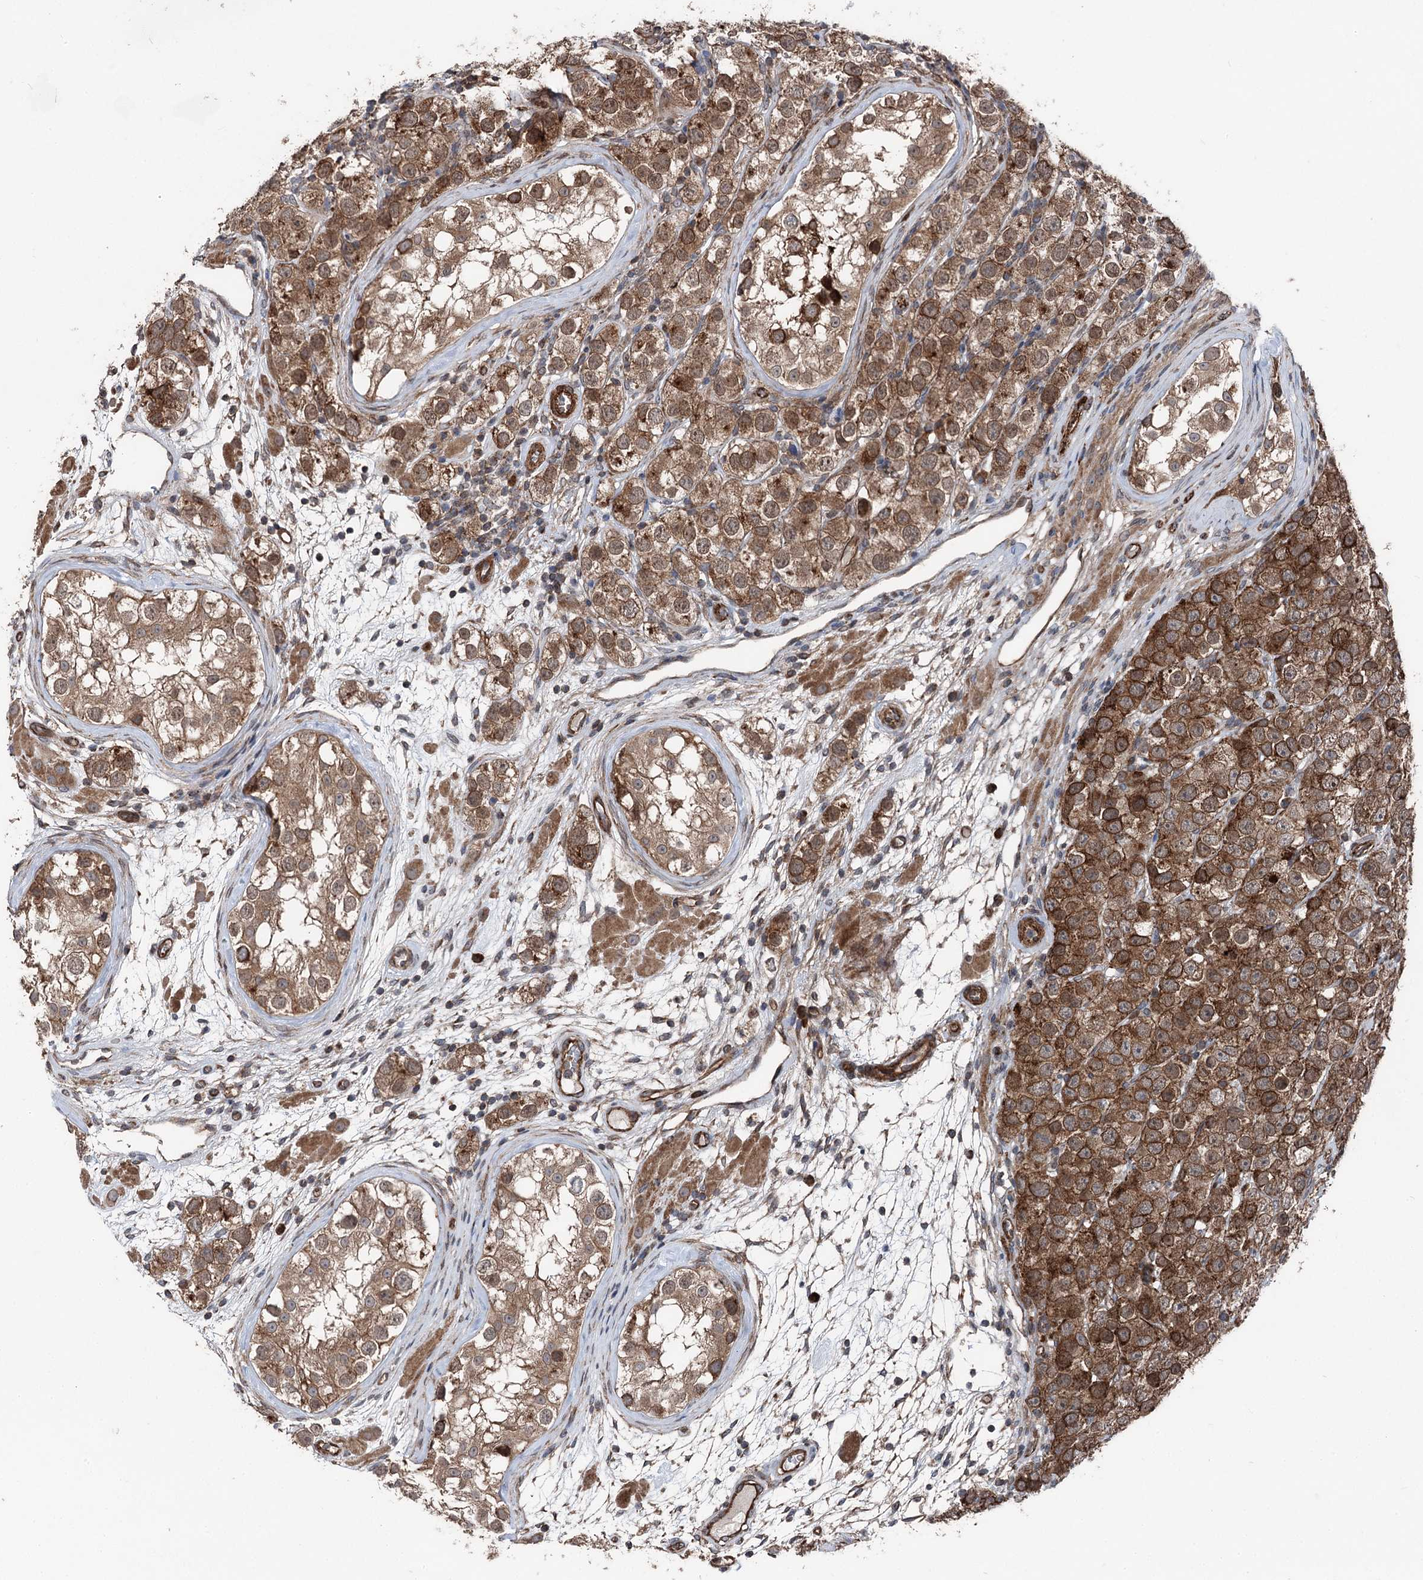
{"staining": {"intensity": "strong", "quantity": ">75%", "location": "cytoplasmic/membranous"}, "tissue": "testis cancer", "cell_type": "Tumor cells", "image_type": "cancer", "snomed": [{"axis": "morphology", "description": "Seminoma, NOS"}, {"axis": "topography", "description": "Testis"}], "caption": "Tumor cells display high levels of strong cytoplasmic/membranous expression in about >75% of cells in testis cancer. (brown staining indicates protein expression, while blue staining denotes nuclei).", "gene": "ITFG2", "patient": {"sex": "male", "age": 28}}